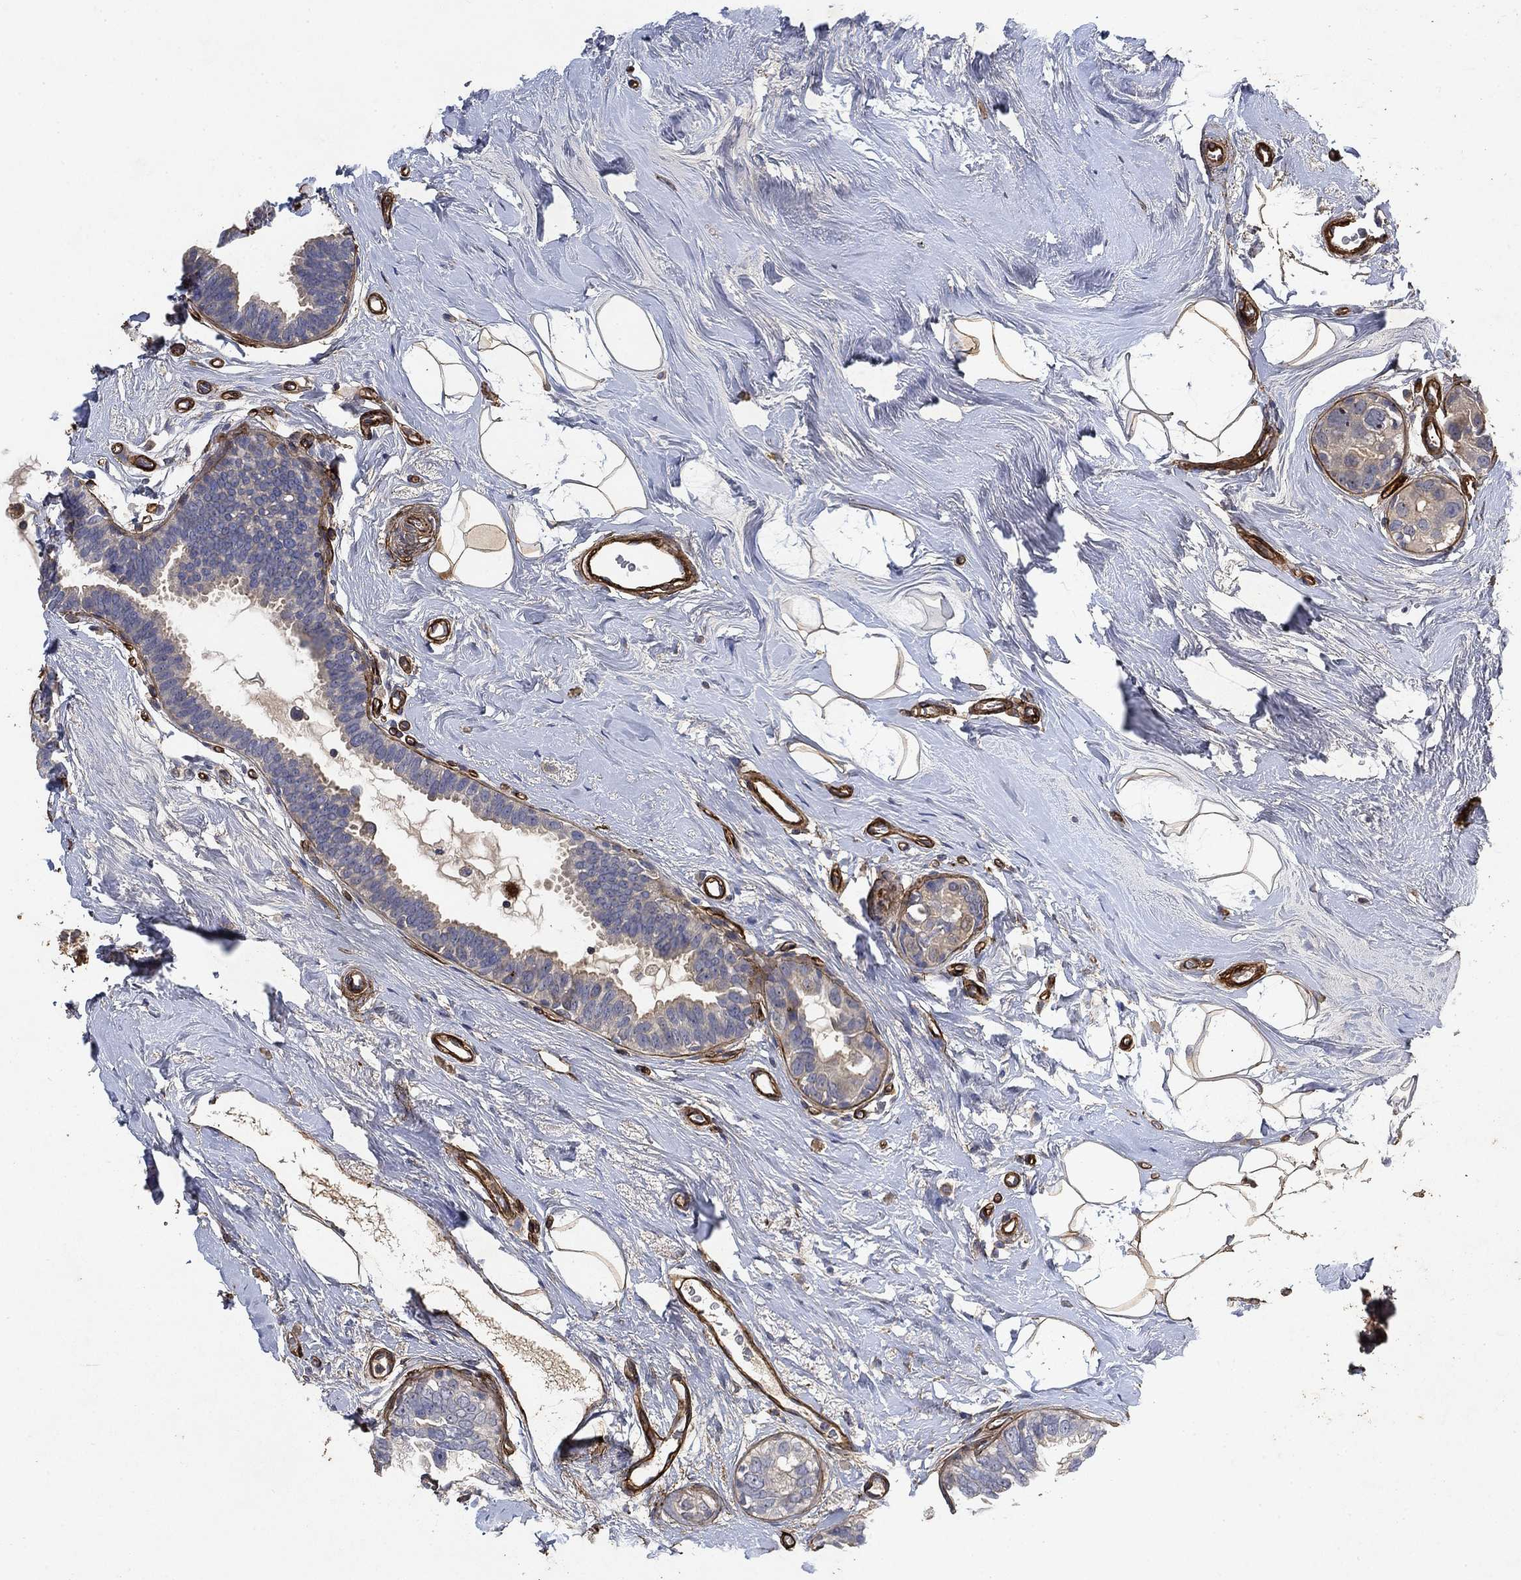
{"staining": {"intensity": "negative", "quantity": "none", "location": "none"}, "tissue": "breast cancer", "cell_type": "Tumor cells", "image_type": "cancer", "snomed": [{"axis": "morphology", "description": "Duct carcinoma"}, {"axis": "topography", "description": "Breast"}], "caption": "Tumor cells are negative for protein expression in human breast cancer. (Stains: DAB immunohistochemistry with hematoxylin counter stain, Microscopy: brightfield microscopy at high magnification).", "gene": "COL4A2", "patient": {"sex": "female", "age": 55}}